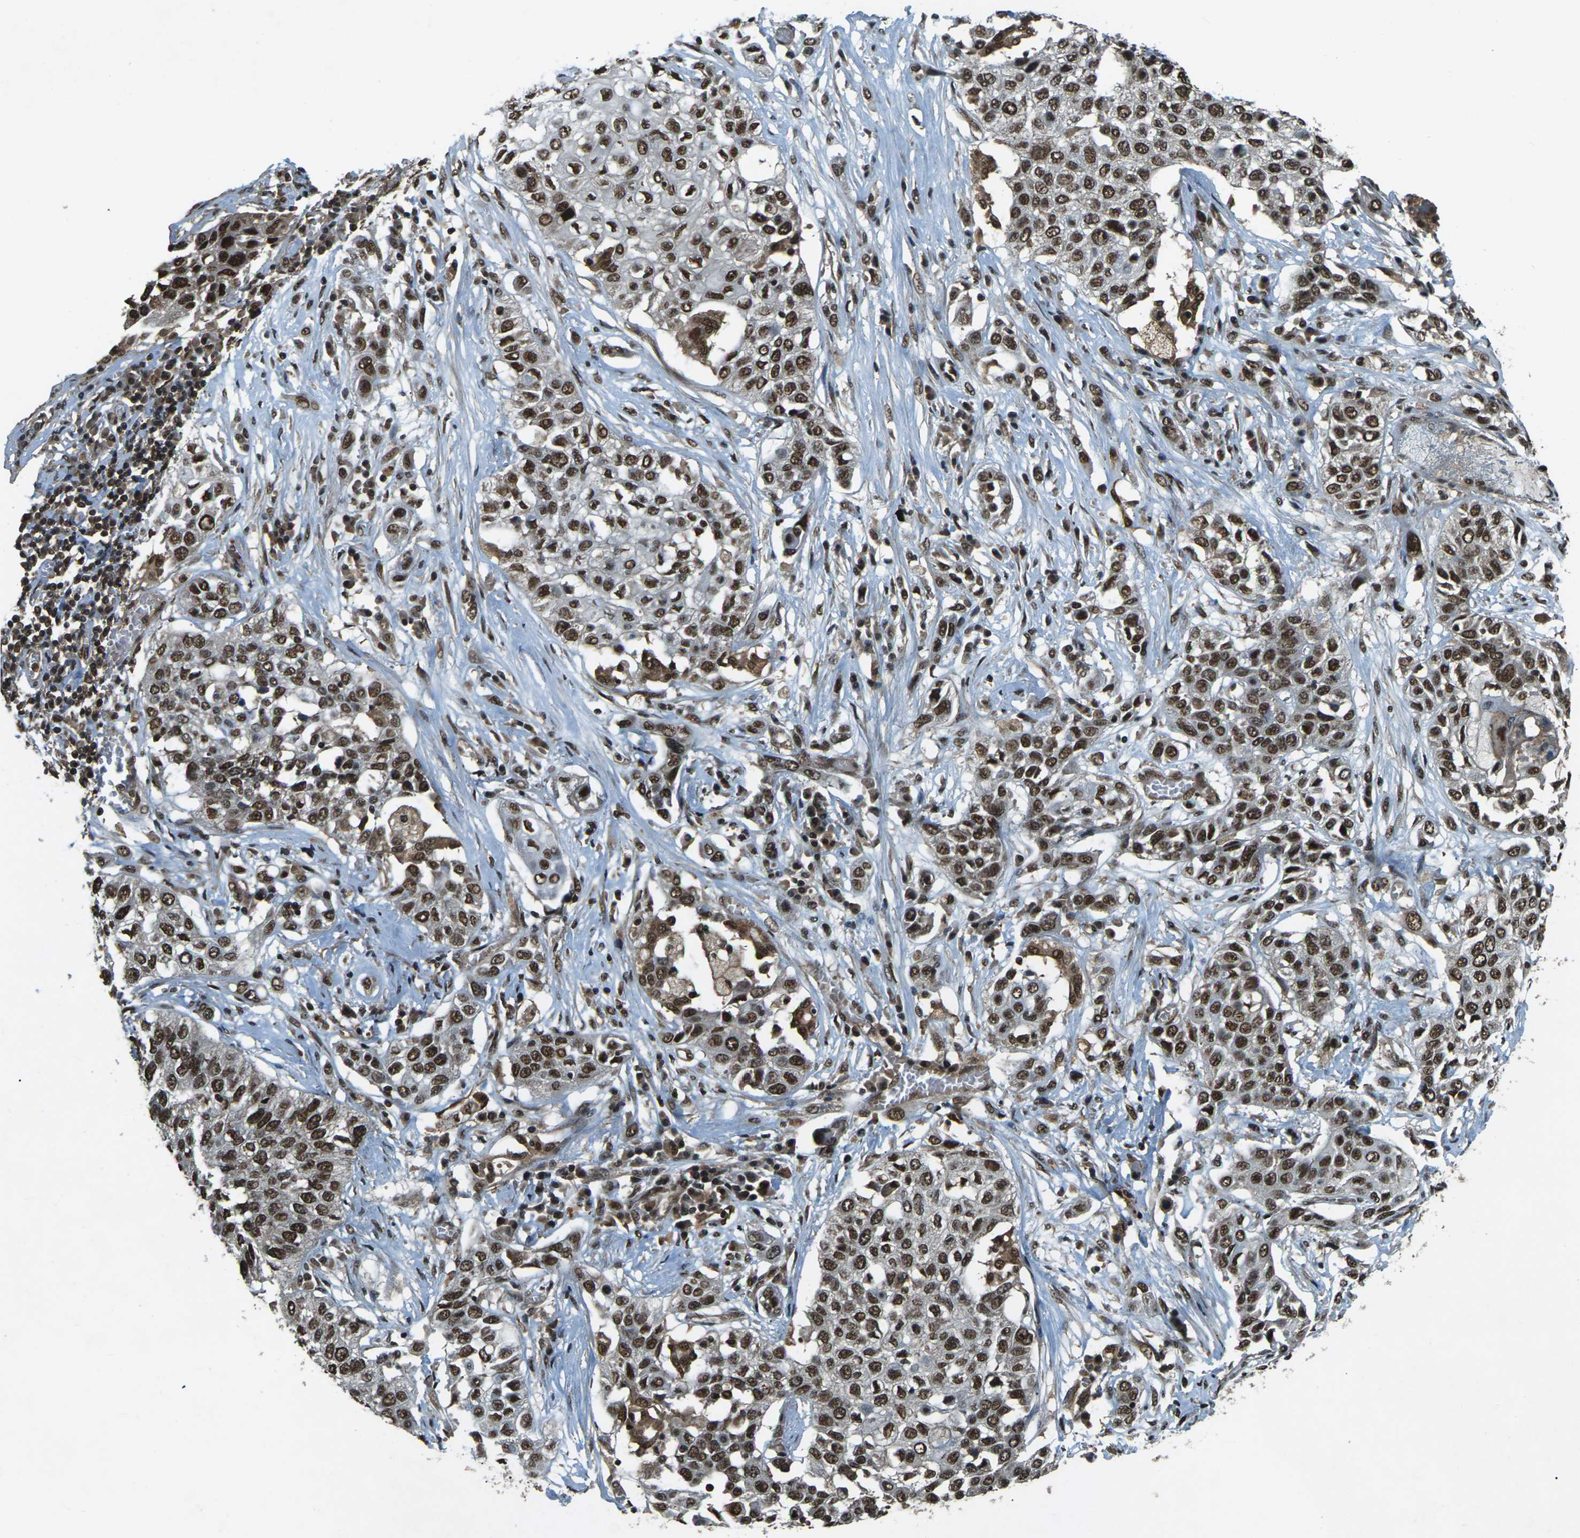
{"staining": {"intensity": "moderate", "quantity": ">75%", "location": "nuclear"}, "tissue": "lung cancer", "cell_type": "Tumor cells", "image_type": "cancer", "snomed": [{"axis": "morphology", "description": "Squamous cell carcinoma, NOS"}, {"axis": "topography", "description": "Lung"}], "caption": "IHC of lung cancer (squamous cell carcinoma) shows medium levels of moderate nuclear staining in about >75% of tumor cells.", "gene": "NR4A2", "patient": {"sex": "male", "age": 71}}